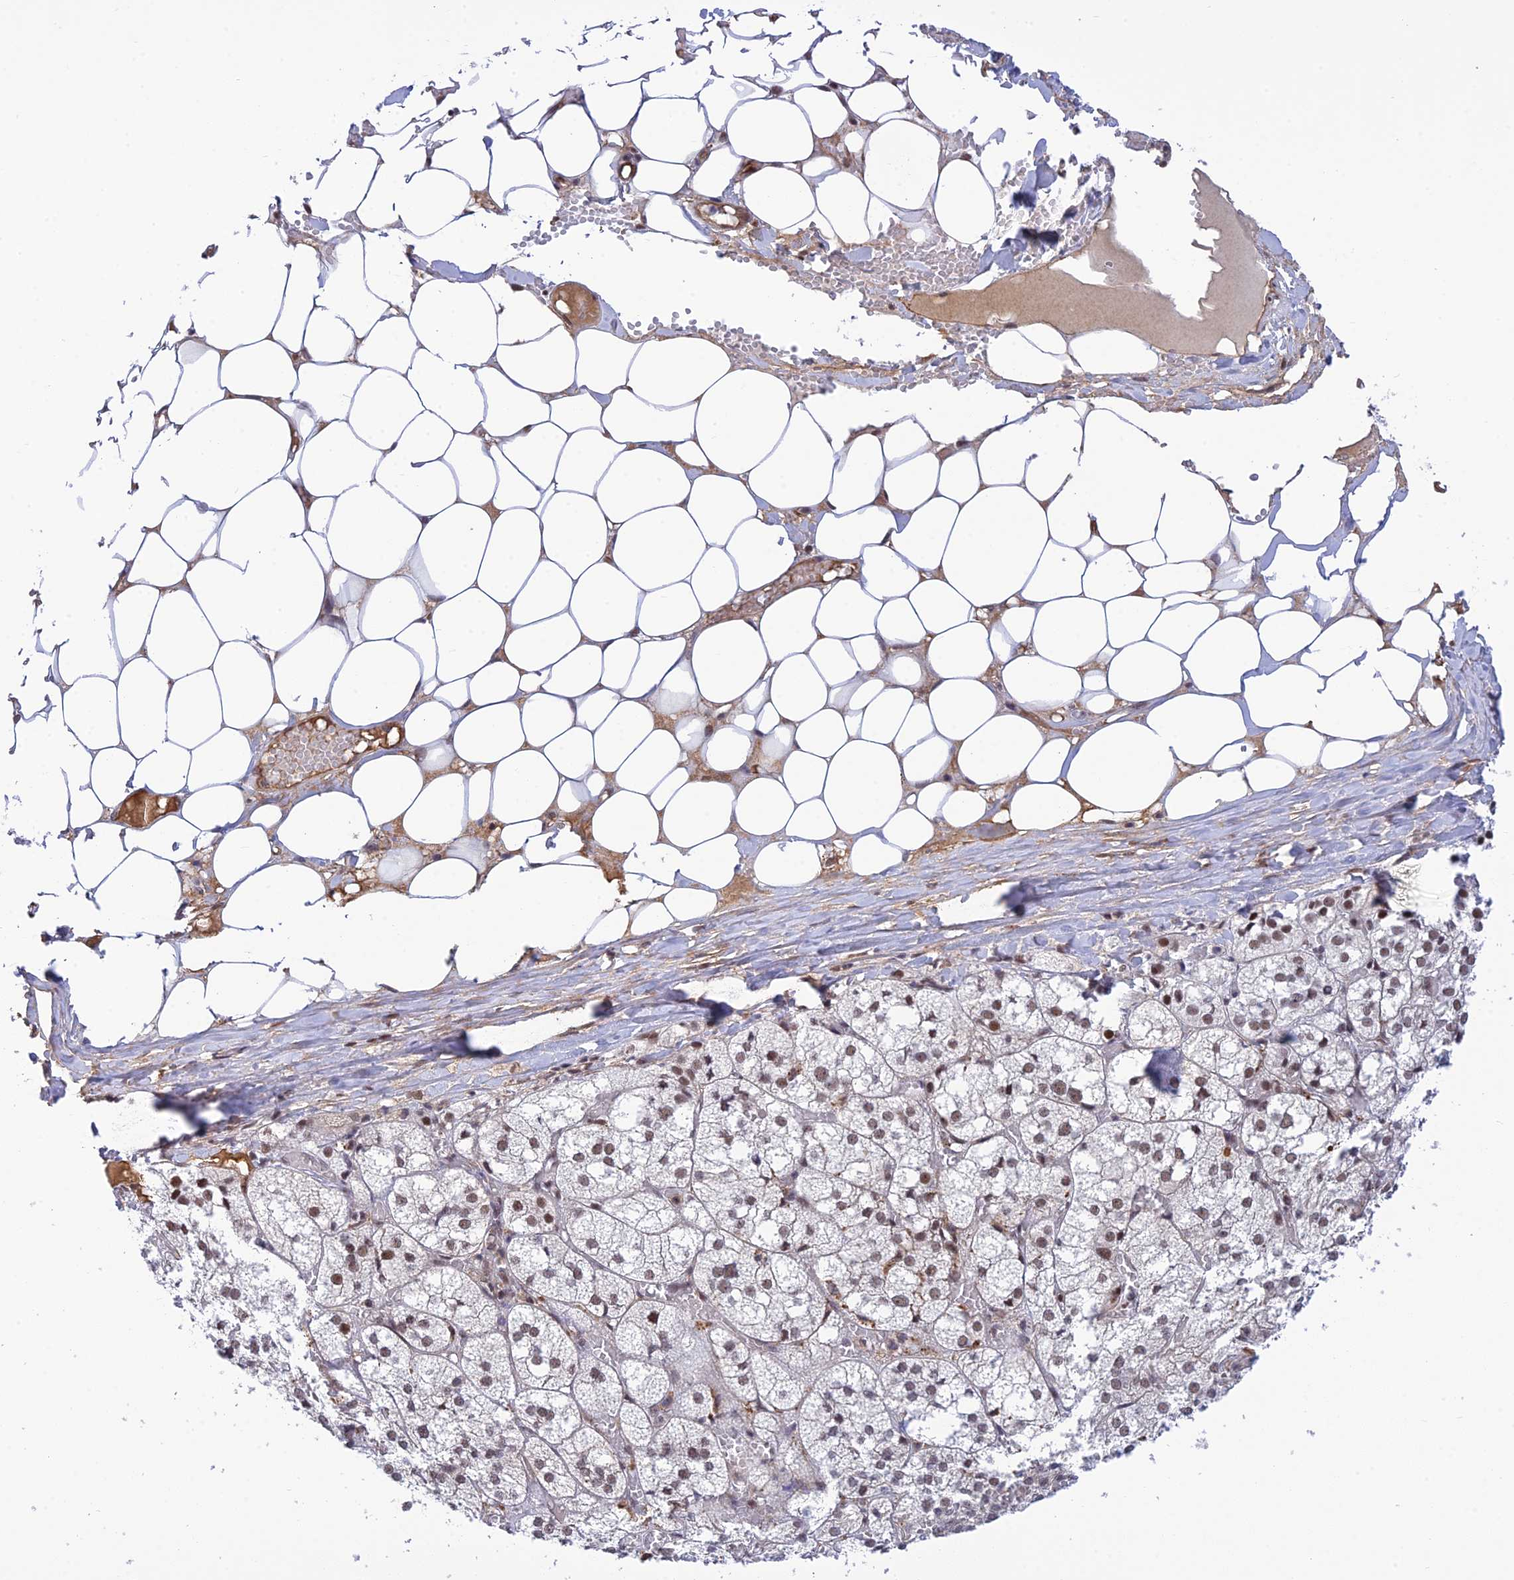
{"staining": {"intensity": "weak", "quantity": ">75%", "location": "nuclear"}, "tissue": "adrenal gland", "cell_type": "Glandular cells", "image_type": "normal", "snomed": [{"axis": "morphology", "description": "Normal tissue, NOS"}, {"axis": "topography", "description": "Adrenal gland"}], "caption": "Glandular cells display weak nuclear staining in approximately >75% of cells in benign adrenal gland.", "gene": "TCEA1", "patient": {"sex": "female", "age": 61}}